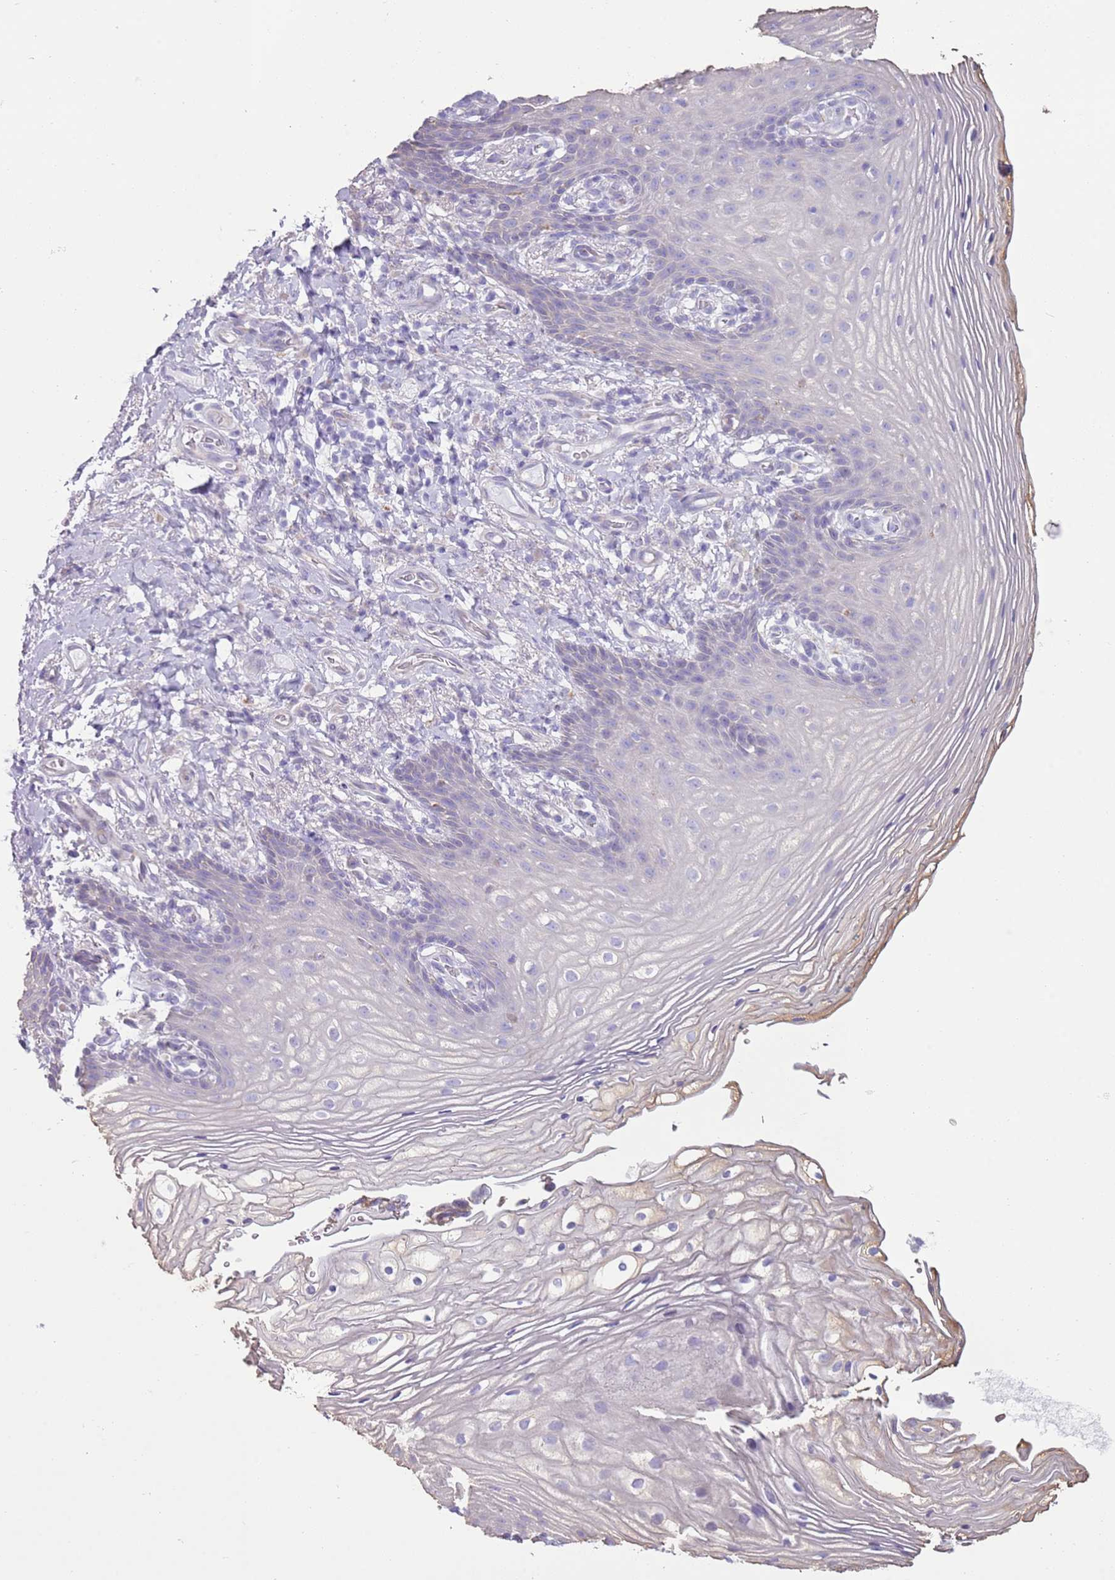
{"staining": {"intensity": "negative", "quantity": "none", "location": "none"}, "tissue": "vagina", "cell_type": "Squamous epithelial cells", "image_type": "normal", "snomed": [{"axis": "morphology", "description": "Normal tissue, NOS"}, {"axis": "topography", "description": "Vagina"}], "caption": "Squamous epithelial cells are negative for protein expression in normal human vagina. (Immunohistochemistry (ihc), brightfield microscopy, high magnification).", "gene": "OAF", "patient": {"sex": "female", "age": 60}}